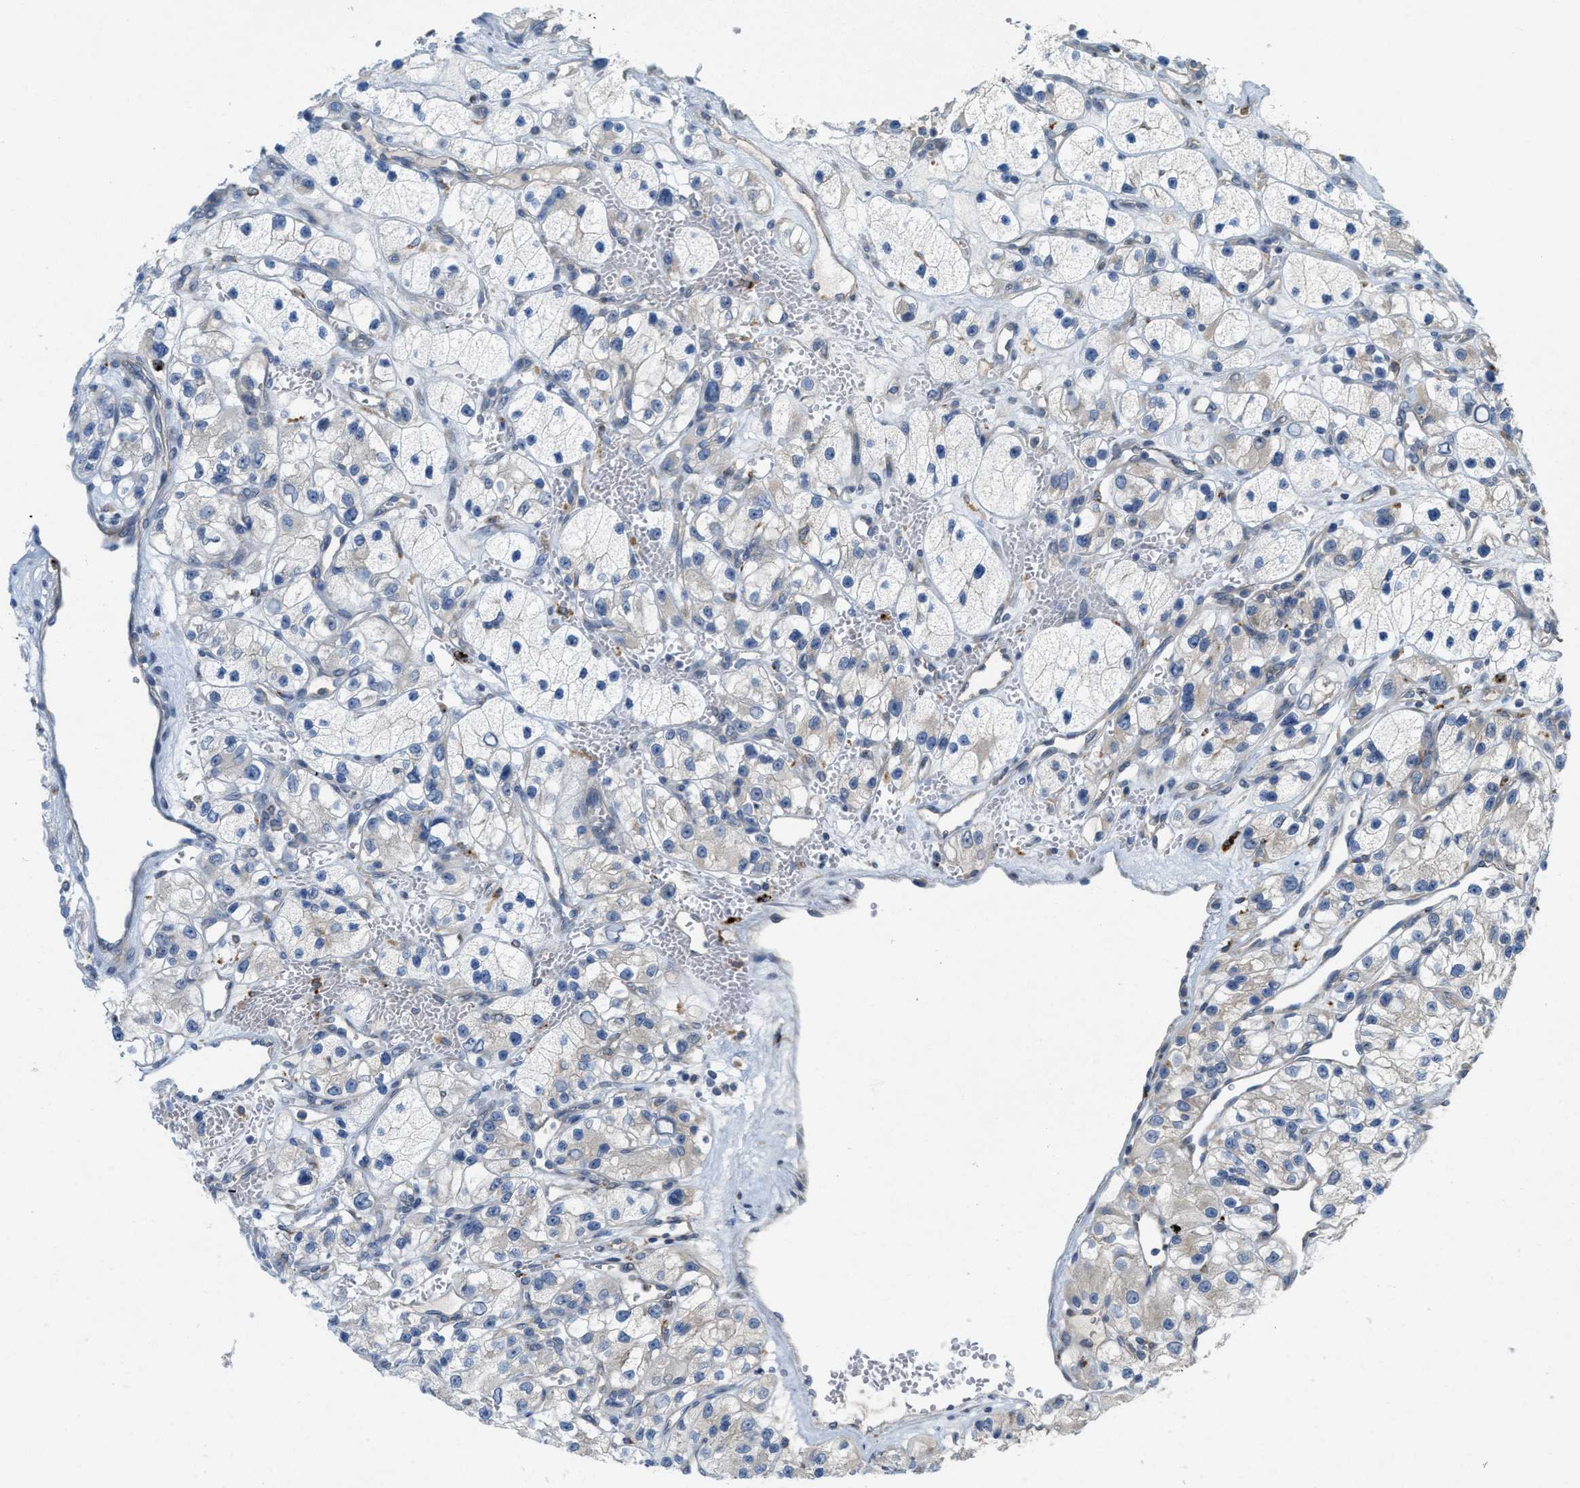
{"staining": {"intensity": "negative", "quantity": "none", "location": "none"}, "tissue": "renal cancer", "cell_type": "Tumor cells", "image_type": "cancer", "snomed": [{"axis": "morphology", "description": "Adenocarcinoma, NOS"}, {"axis": "topography", "description": "Kidney"}], "caption": "DAB (3,3'-diaminobenzidine) immunohistochemical staining of renal cancer (adenocarcinoma) demonstrates no significant positivity in tumor cells.", "gene": "KLHDC10", "patient": {"sex": "female", "age": 57}}